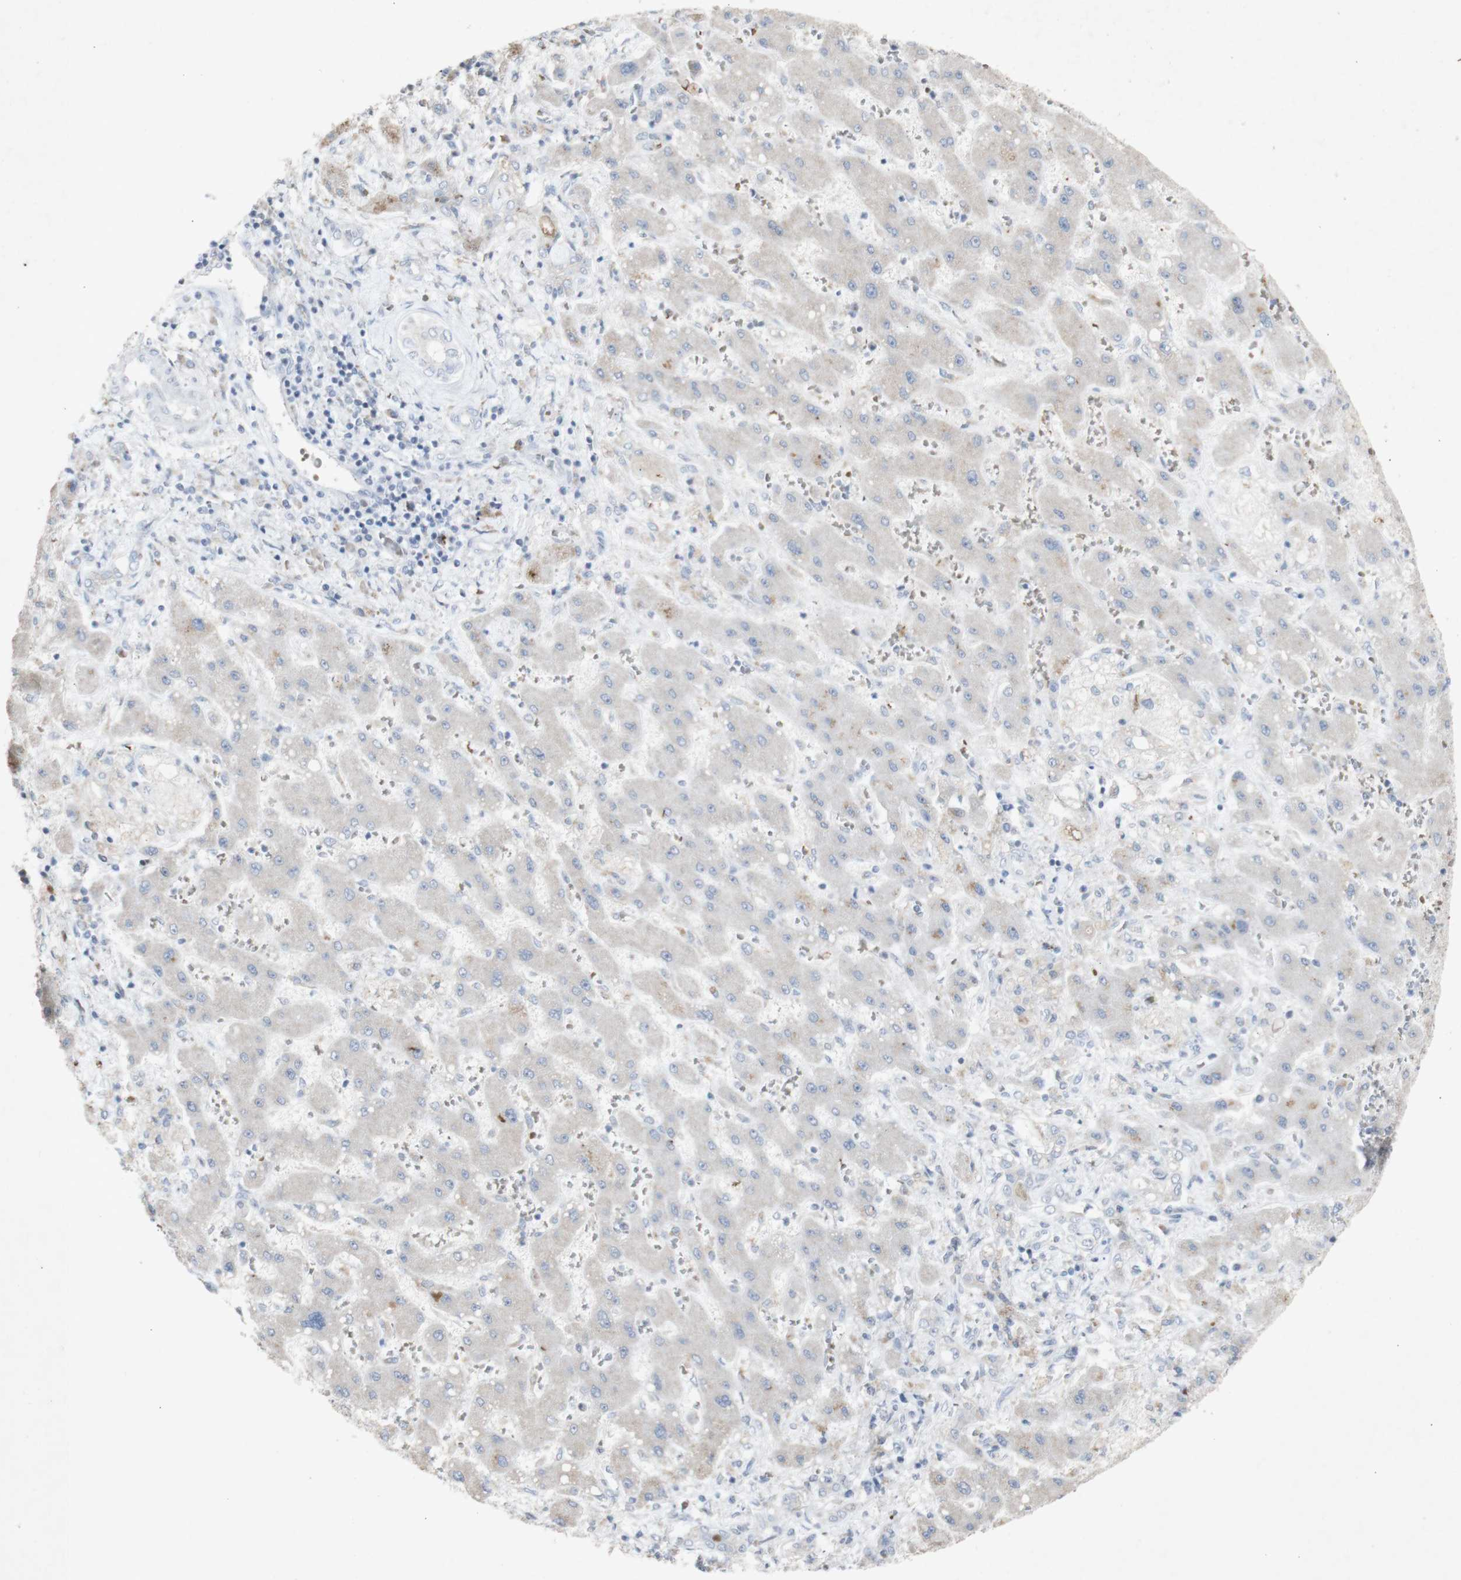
{"staining": {"intensity": "negative", "quantity": "none", "location": "none"}, "tissue": "liver cancer", "cell_type": "Tumor cells", "image_type": "cancer", "snomed": [{"axis": "morphology", "description": "Cholangiocarcinoma"}, {"axis": "topography", "description": "Liver"}], "caption": "High power microscopy image of an immunohistochemistry micrograph of liver cancer, revealing no significant expression in tumor cells.", "gene": "INS", "patient": {"sex": "male", "age": 50}}